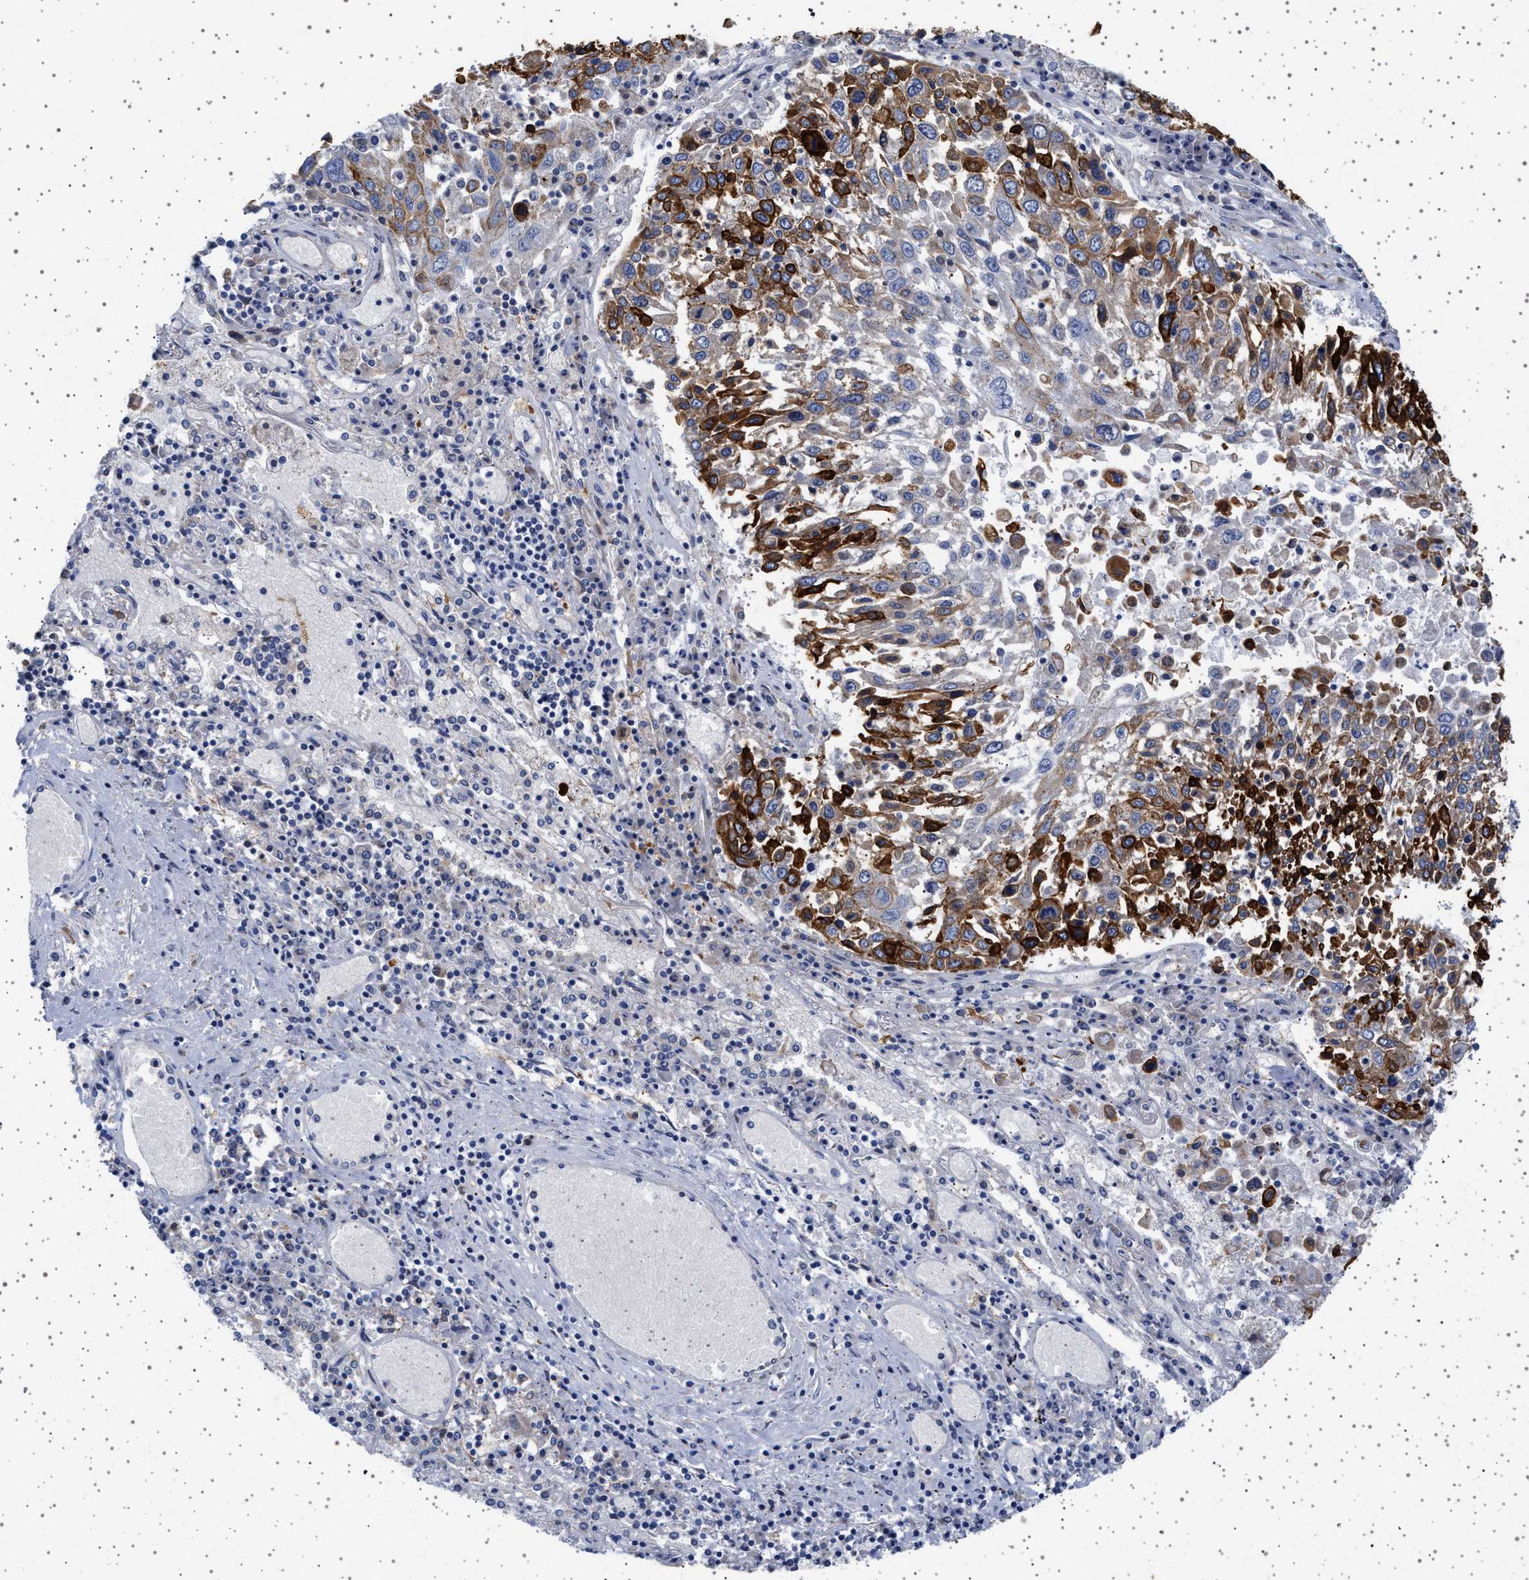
{"staining": {"intensity": "strong", "quantity": "25%-75%", "location": "cytoplasmic/membranous"}, "tissue": "lung cancer", "cell_type": "Tumor cells", "image_type": "cancer", "snomed": [{"axis": "morphology", "description": "Squamous cell carcinoma, NOS"}, {"axis": "topography", "description": "Lung"}], "caption": "Protein expression analysis of squamous cell carcinoma (lung) exhibits strong cytoplasmic/membranous expression in about 25%-75% of tumor cells.", "gene": "TRMT10B", "patient": {"sex": "male", "age": 65}}